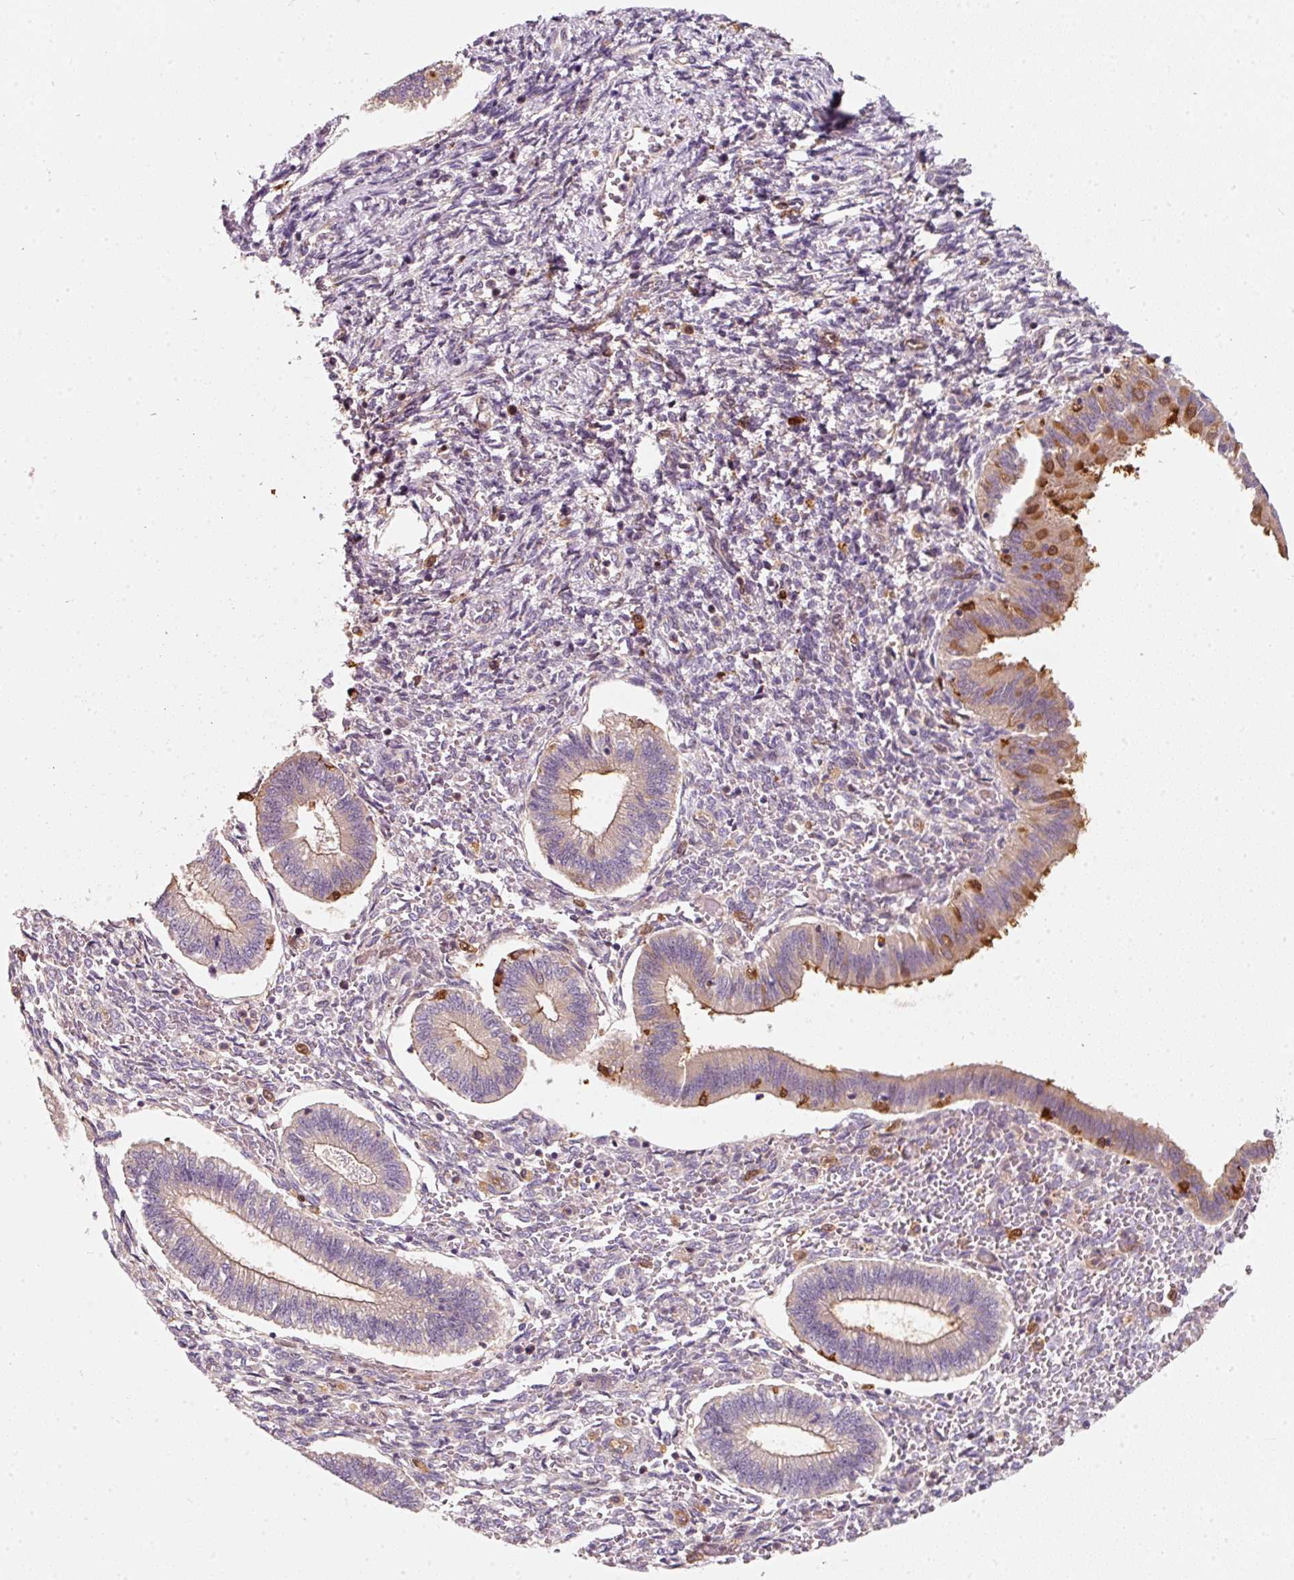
{"staining": {"intensity": "negative", "quantity": "none", "location": "none"}, "tissue": "endometrium", "cell_type": "Cells in endometrial stroma", "image_type": "normal", "snomed": [{"axis": "morphology", "description": "Normal tissue, NOS"}, {"axis": "topography", "description": "Endometrium"}], "caption": "Histopathology image shows no significant protein staining in cells in endometrial stroma of normal endometrium.", "gene": "IQGAP2", "patient": {"sex": "female", "age": 25}}